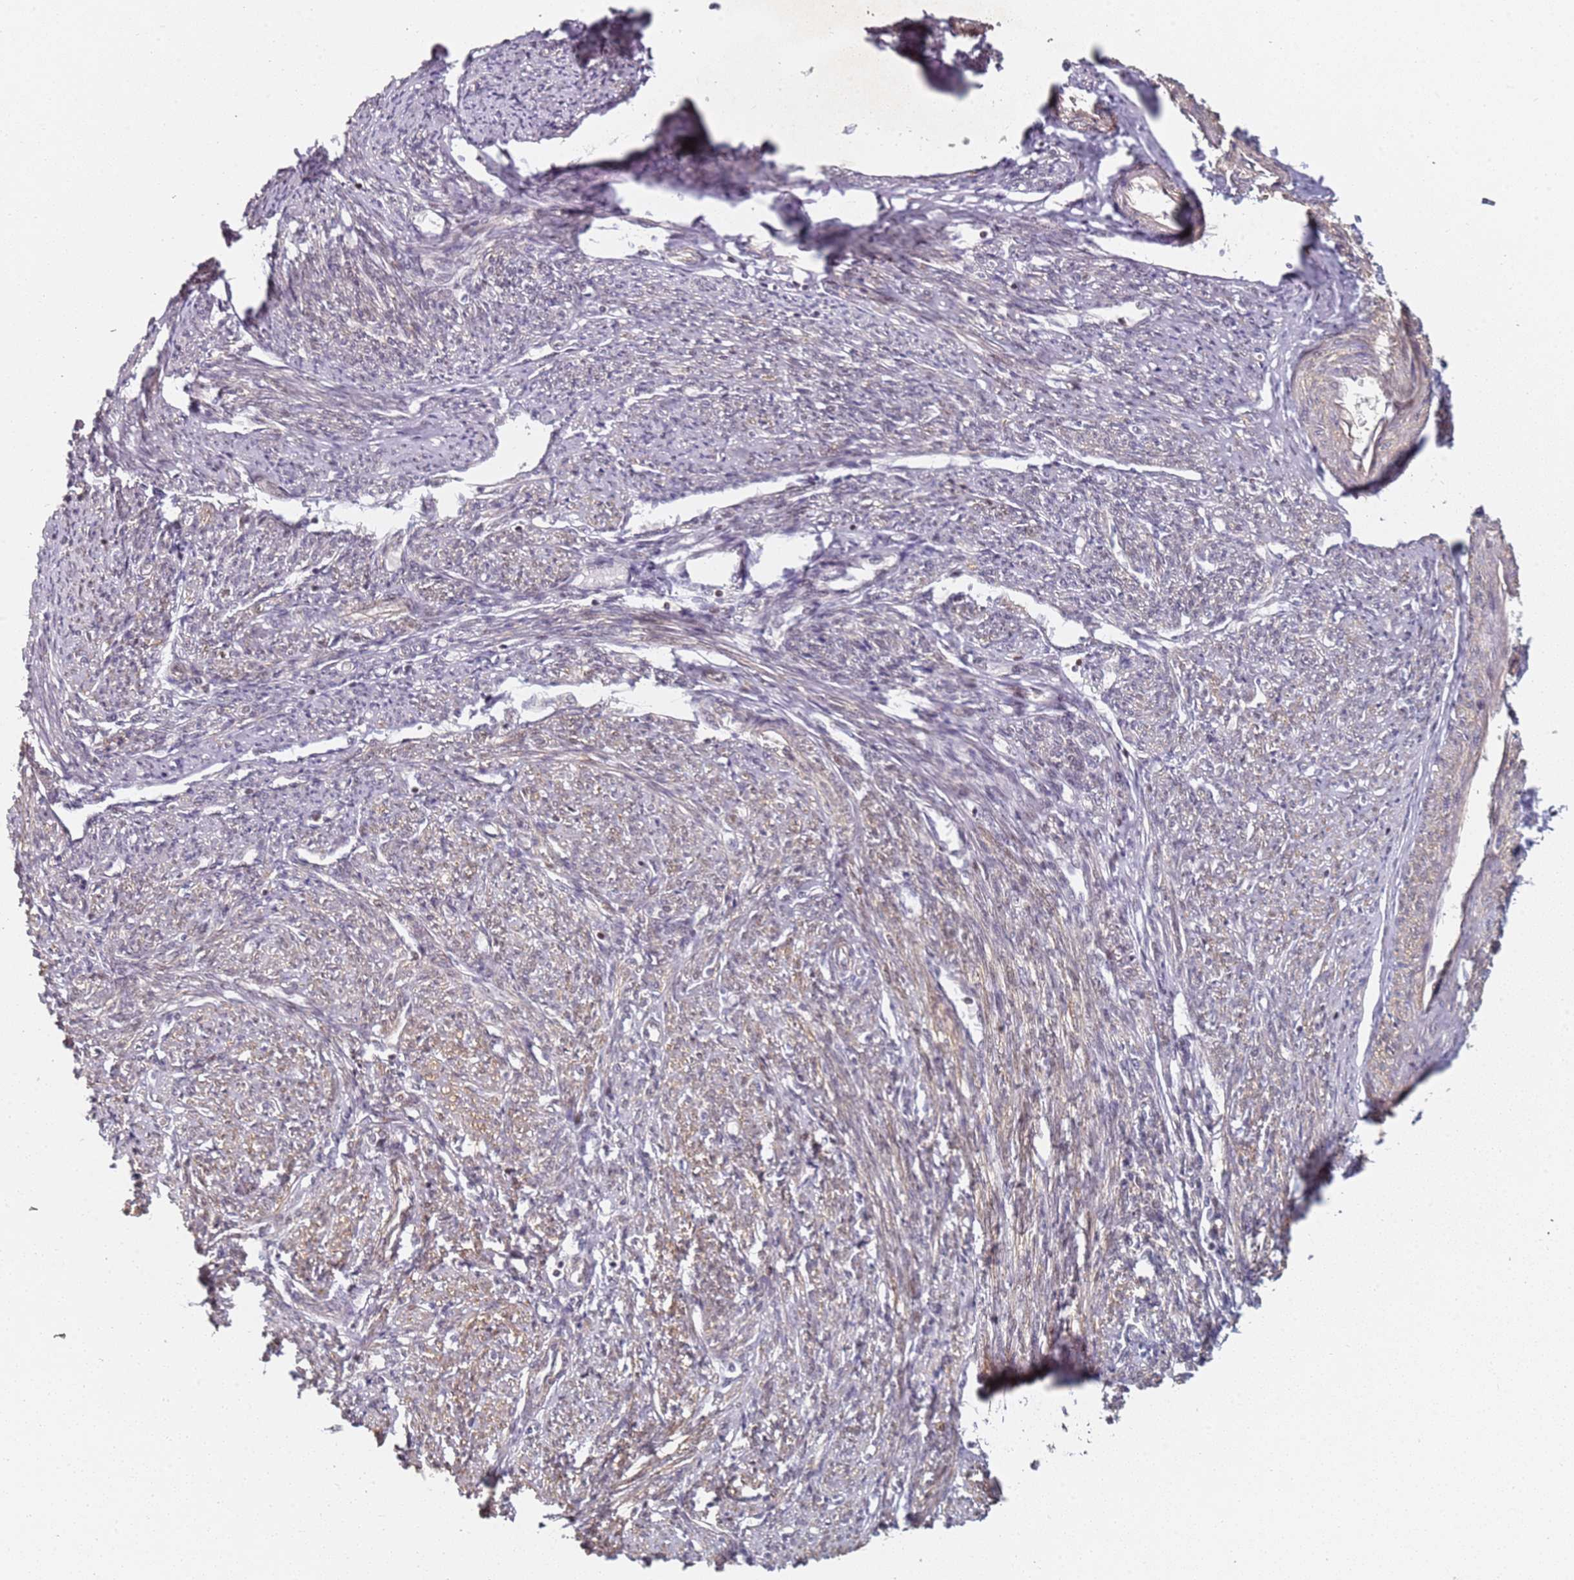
{"staining": {"intensity": "moderate", "quantity": ">75%", "location": "cytoplasmic/membranous,nuclear"}, "tissue": "smooth muscle", "cell_type": "Smooth muscle cells", "image_type": "normal", "snomed": [{"axis": "morphology", "description": "Normal tissue, NOS"}, {"axis": "topography", "description": "Smooth muscle"}, {"axis": "topography", "description": "Uterus"}], "caption": "Protein staining of benign smooth muscle displays moderate cytoplasmic/membranous,nuclear positivity in approximately >75% of smooth muscle cells.", "gene": "ATF6B", "patient": {"sex": "female", "age": 59}}